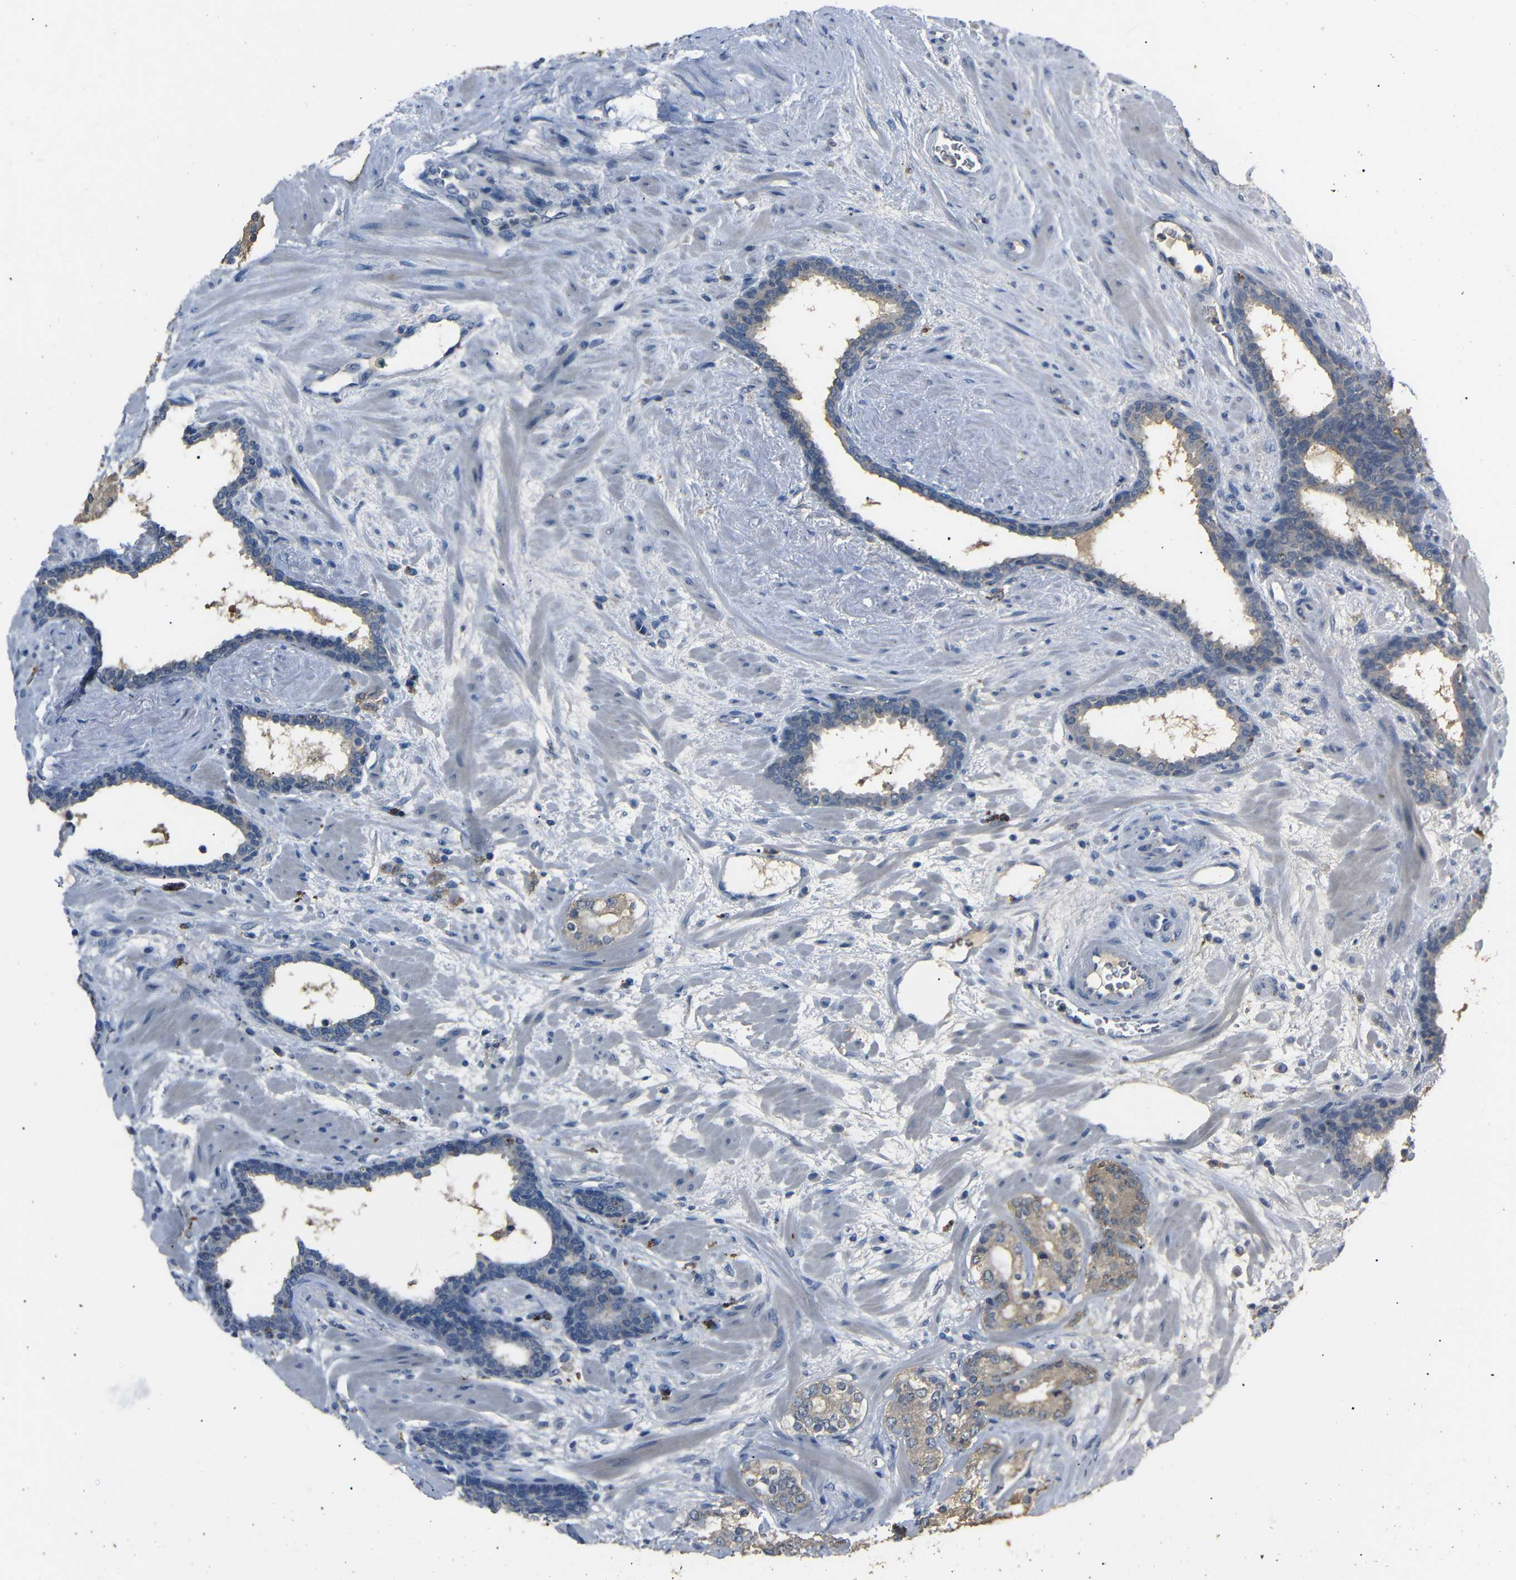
{"staining": {"intensity": "weak", "quantity": ">75%", "location": "cytoplasmic/membranous"}, "tissue": "prostate cancer", "cell_type": "Tumor cells", "image_type": "cancer", "snomed": [{"axis": "morphology", "description": "Adenocarcinoma, Low grade"}, {"axis": "topography", "description": "Prostate"}], "caption": "Tumor cells exhibit low levels of weak cytoplasmic/membranous staining in approximately >75% of cells in adenocarcinoma (low-grade) (prostate). The protein of interest is shown in brown color, while the nuclei are stained blue.", "gene": "C6orf89", "patient": {"sex": "male", "age": 63}}